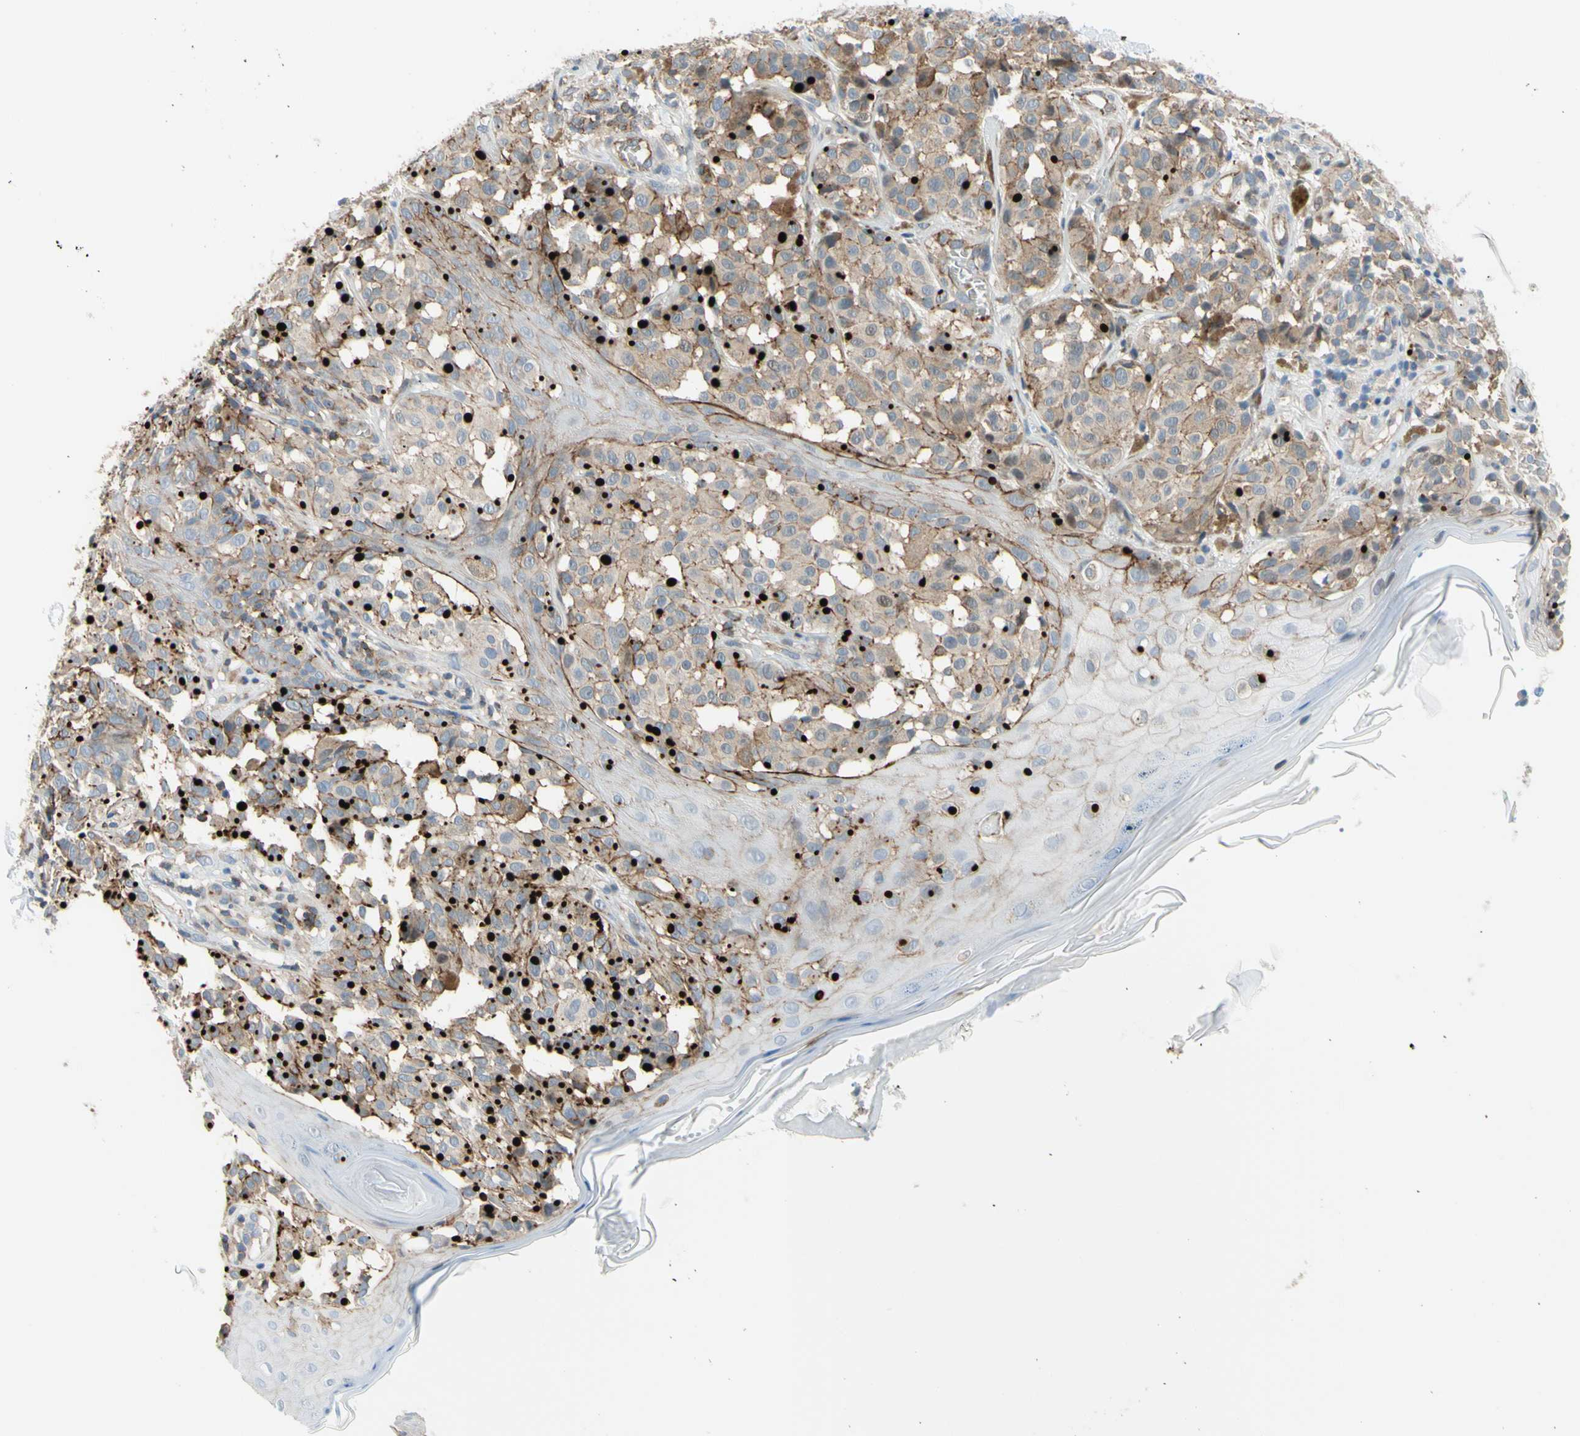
{"staining": {"intensity": "moderate", "quantity": ">75%", "location": "cytoplasmic/membranous"}, "tissue": "melanoma", "cell_type": "Tumor cells", "image_type": "cancer", "snomed": [{"axis": "morphology", "description": "Malignant melanoma, NOS"}, {"axis": "topography", "description": "Skin"}], "caption": "Tumor cells demonstrate medium levels of moderate cytoplasmic/membranous positivity in approximately >75% of cells in human melanoma.", "gene": "SEMA4C", "patient": {"sex": "female", "age": 46}}